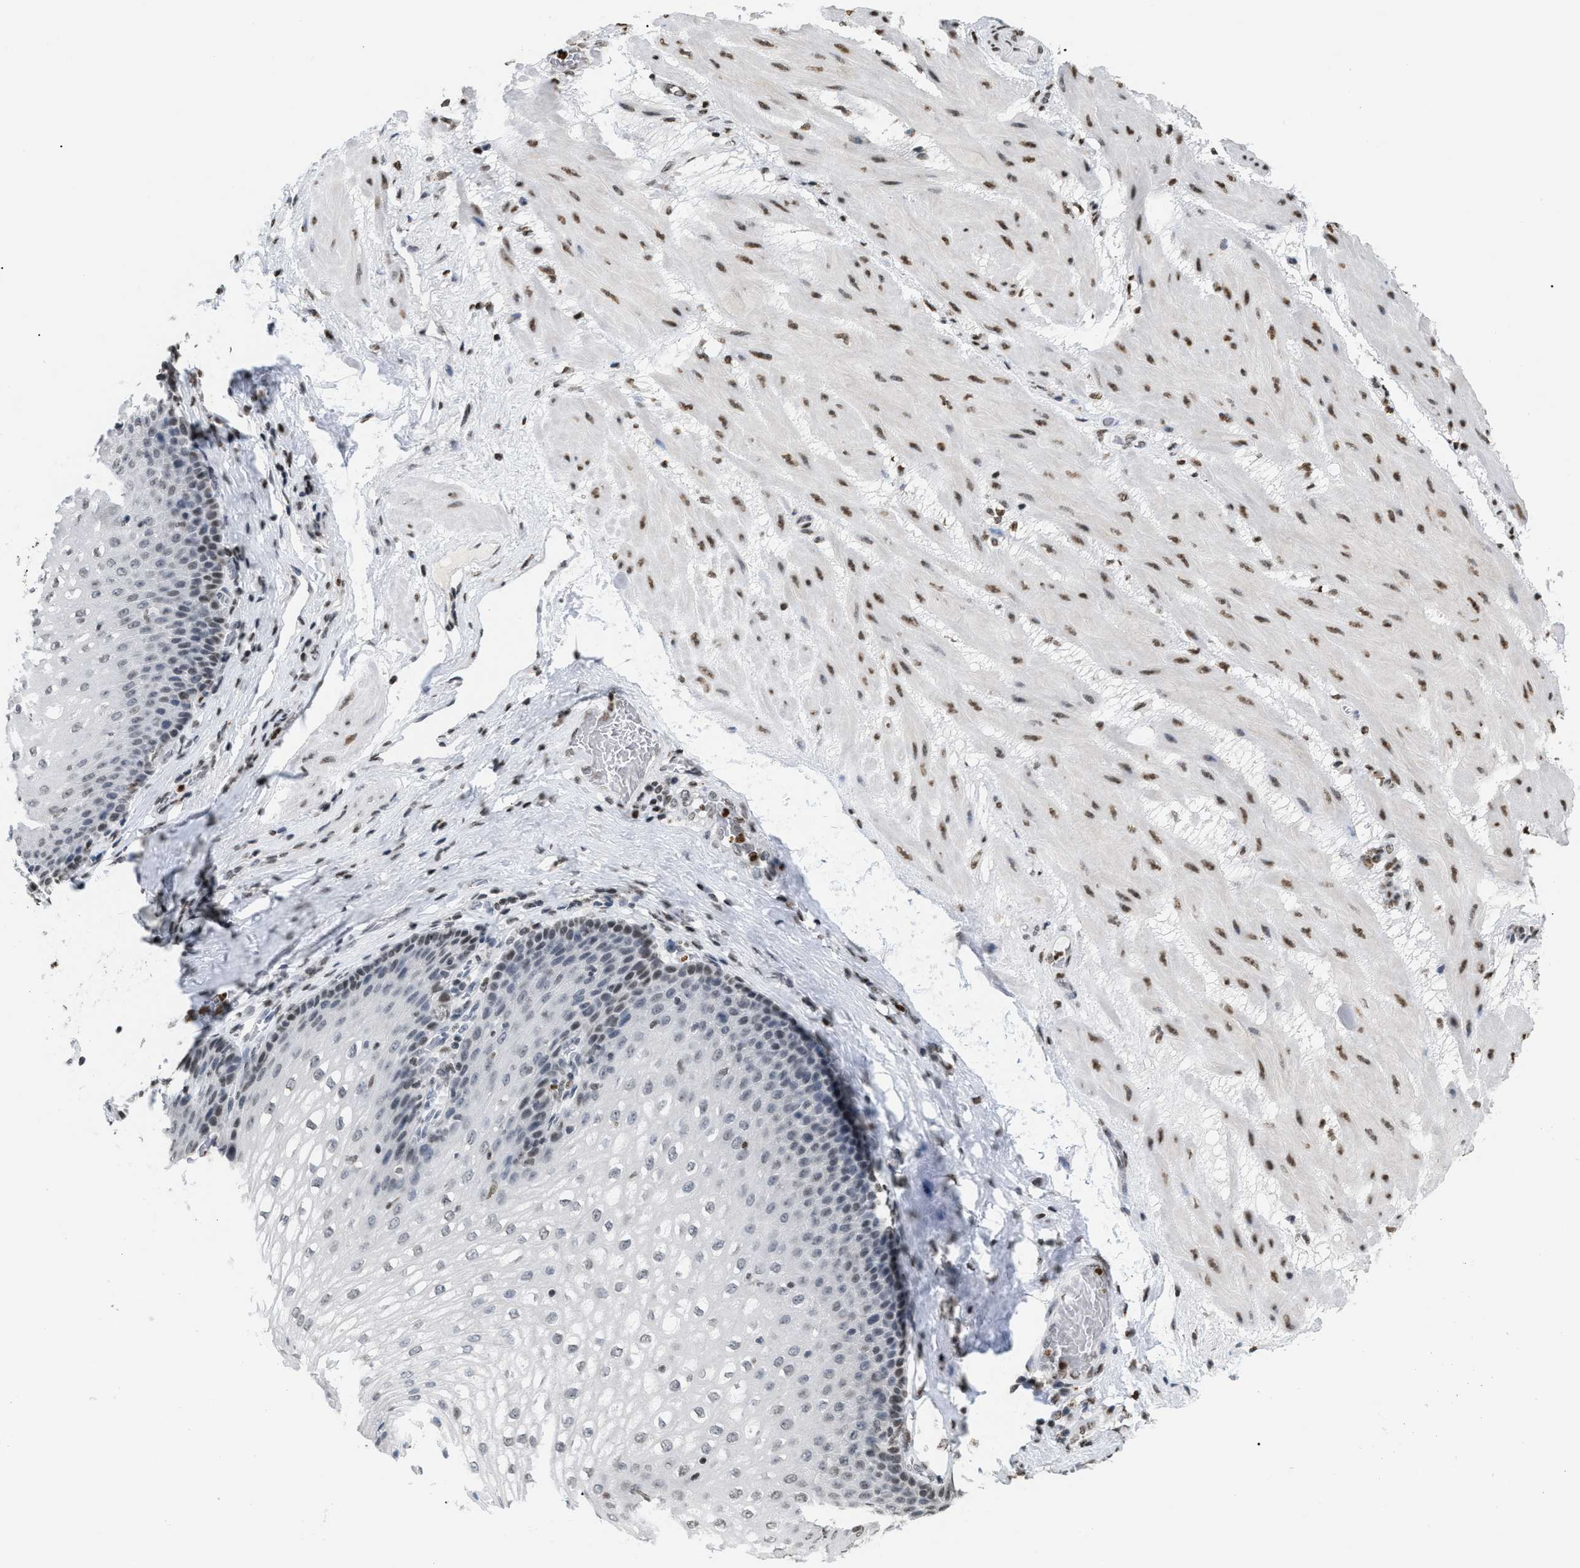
{"staining": {"intensity": "weak", "quantity": ">75%", "location": "nuclear"}, "tissue": "esophagus", "cell_type": "Squamous epithelial cells", "image_type": "normal", "snomed": [{"axis": "morphology", "description": "Normal tissue, NOS"}, {"axis": "topography", "description": "Esophagus"}], "caption": "DAB immunohistochemical staining of unremarkable human esophagus shows weak nuclear protein expression in about >75% of squamous epithelial cells. (brown staining indicates protein expression, while blue staining denotes nuclei).", "gene": "HMGN2", "patient": {"sex": "male", "age": 48}}